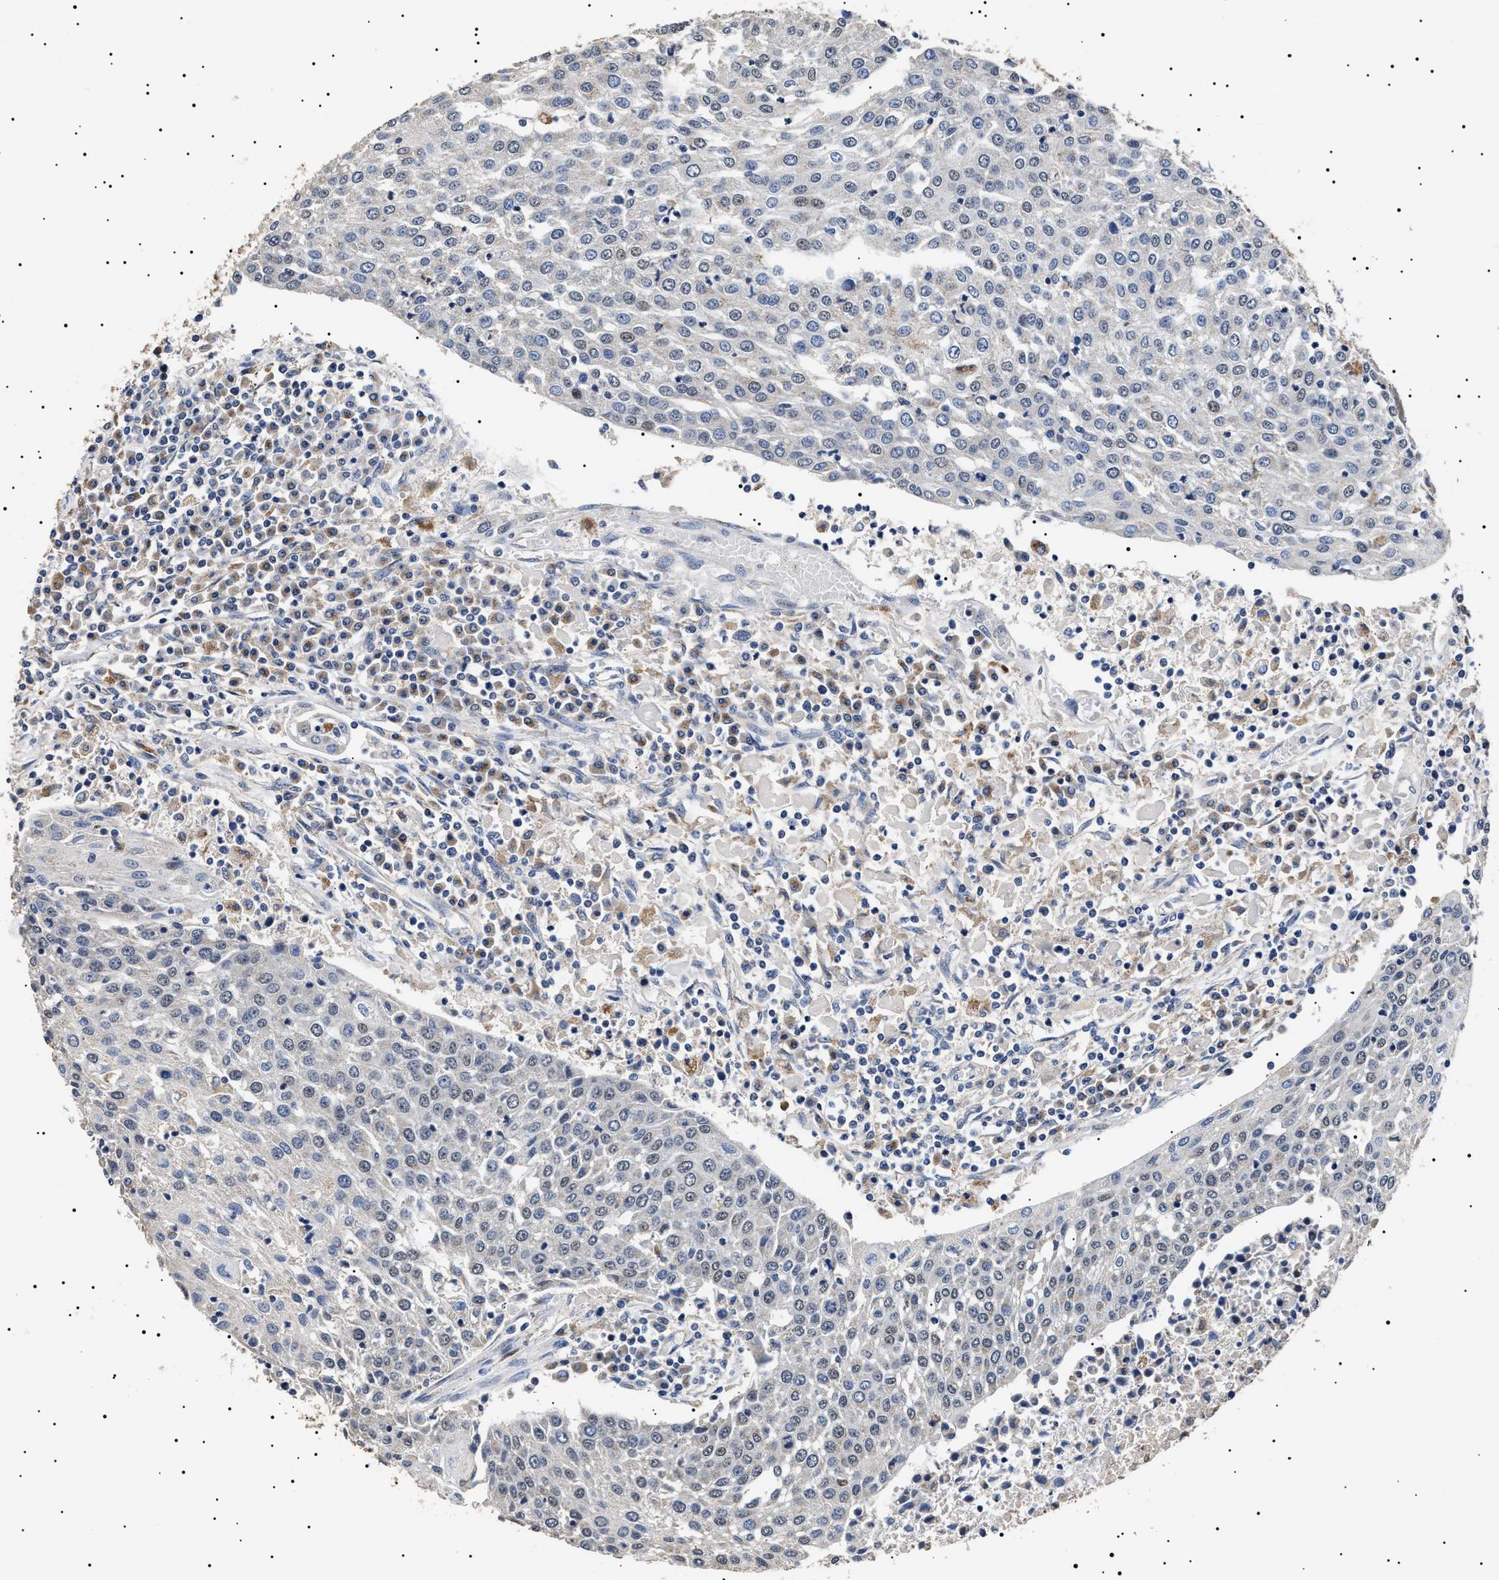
{"staining": {"intensity": "negative", "quantity": "none", "location": "none"}, "tissue": "urothelial cancer", "cell_type": "Tumor cells", "image_type": "cancer", "snomed": [{"axis": "morphology", "description": "Urothelial carcinoma, High grade"}, {"axis": "topography", "description": "Urinary bladder"}], "caption": "Immunohistochemistry of human urothelial carcinoma (high-grade) shows no expression in tumor cells.", "gene": "RAB34", "patient": {"sex": "female", "age": 85}}